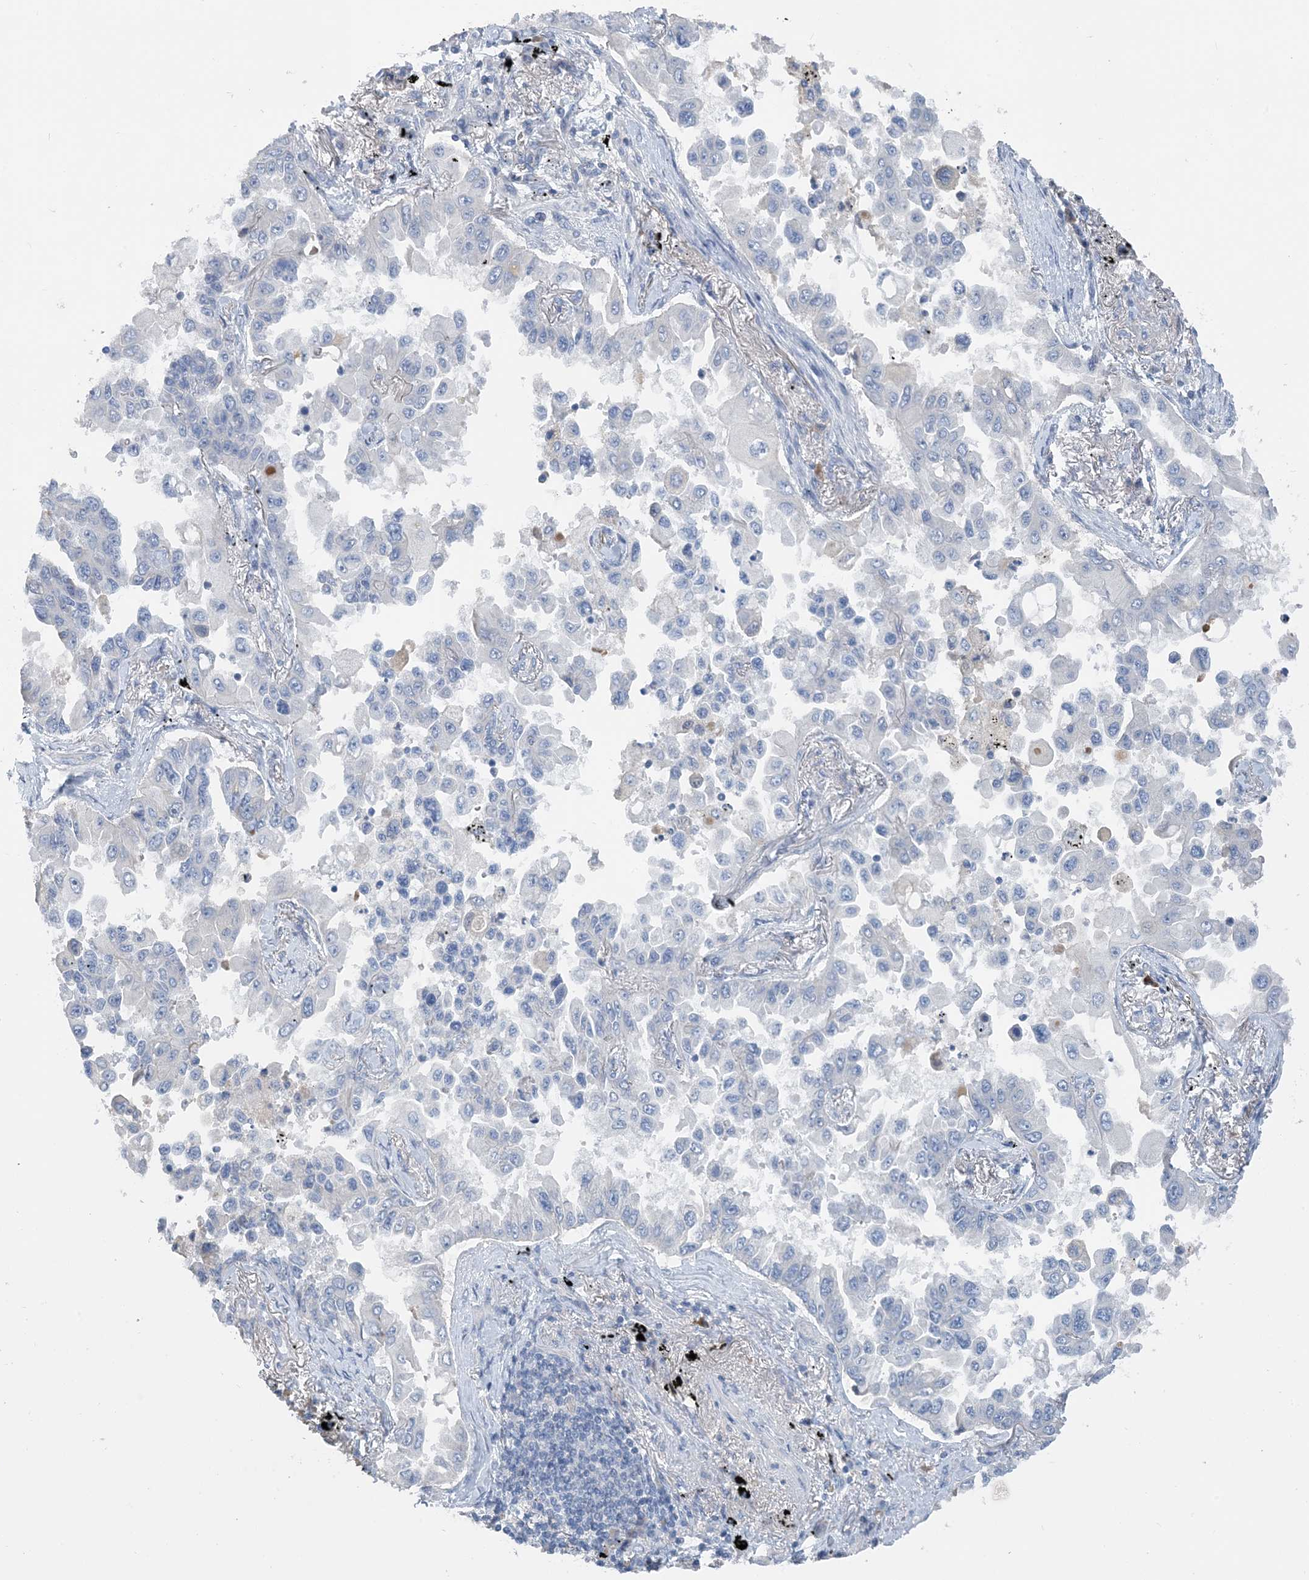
{"staining": {"intensity": "negative", "quantity": "none", "location": "none"}, "tissue": "lung cancer", "cell_type": "Tumor cells", "image_type": "cancer", "snomed": [{"axis": "morphology", "description": "Adenocarcinoma, NOS"}, {"axis": "topography", "description": "Lung"}], "caption": "Tumor cells are negative for protein expression in human lung adenocarcinoma. Nuclei are stained in blue.", "gene": "CTRL", "patient": {"sex": "female", "age": 67}}